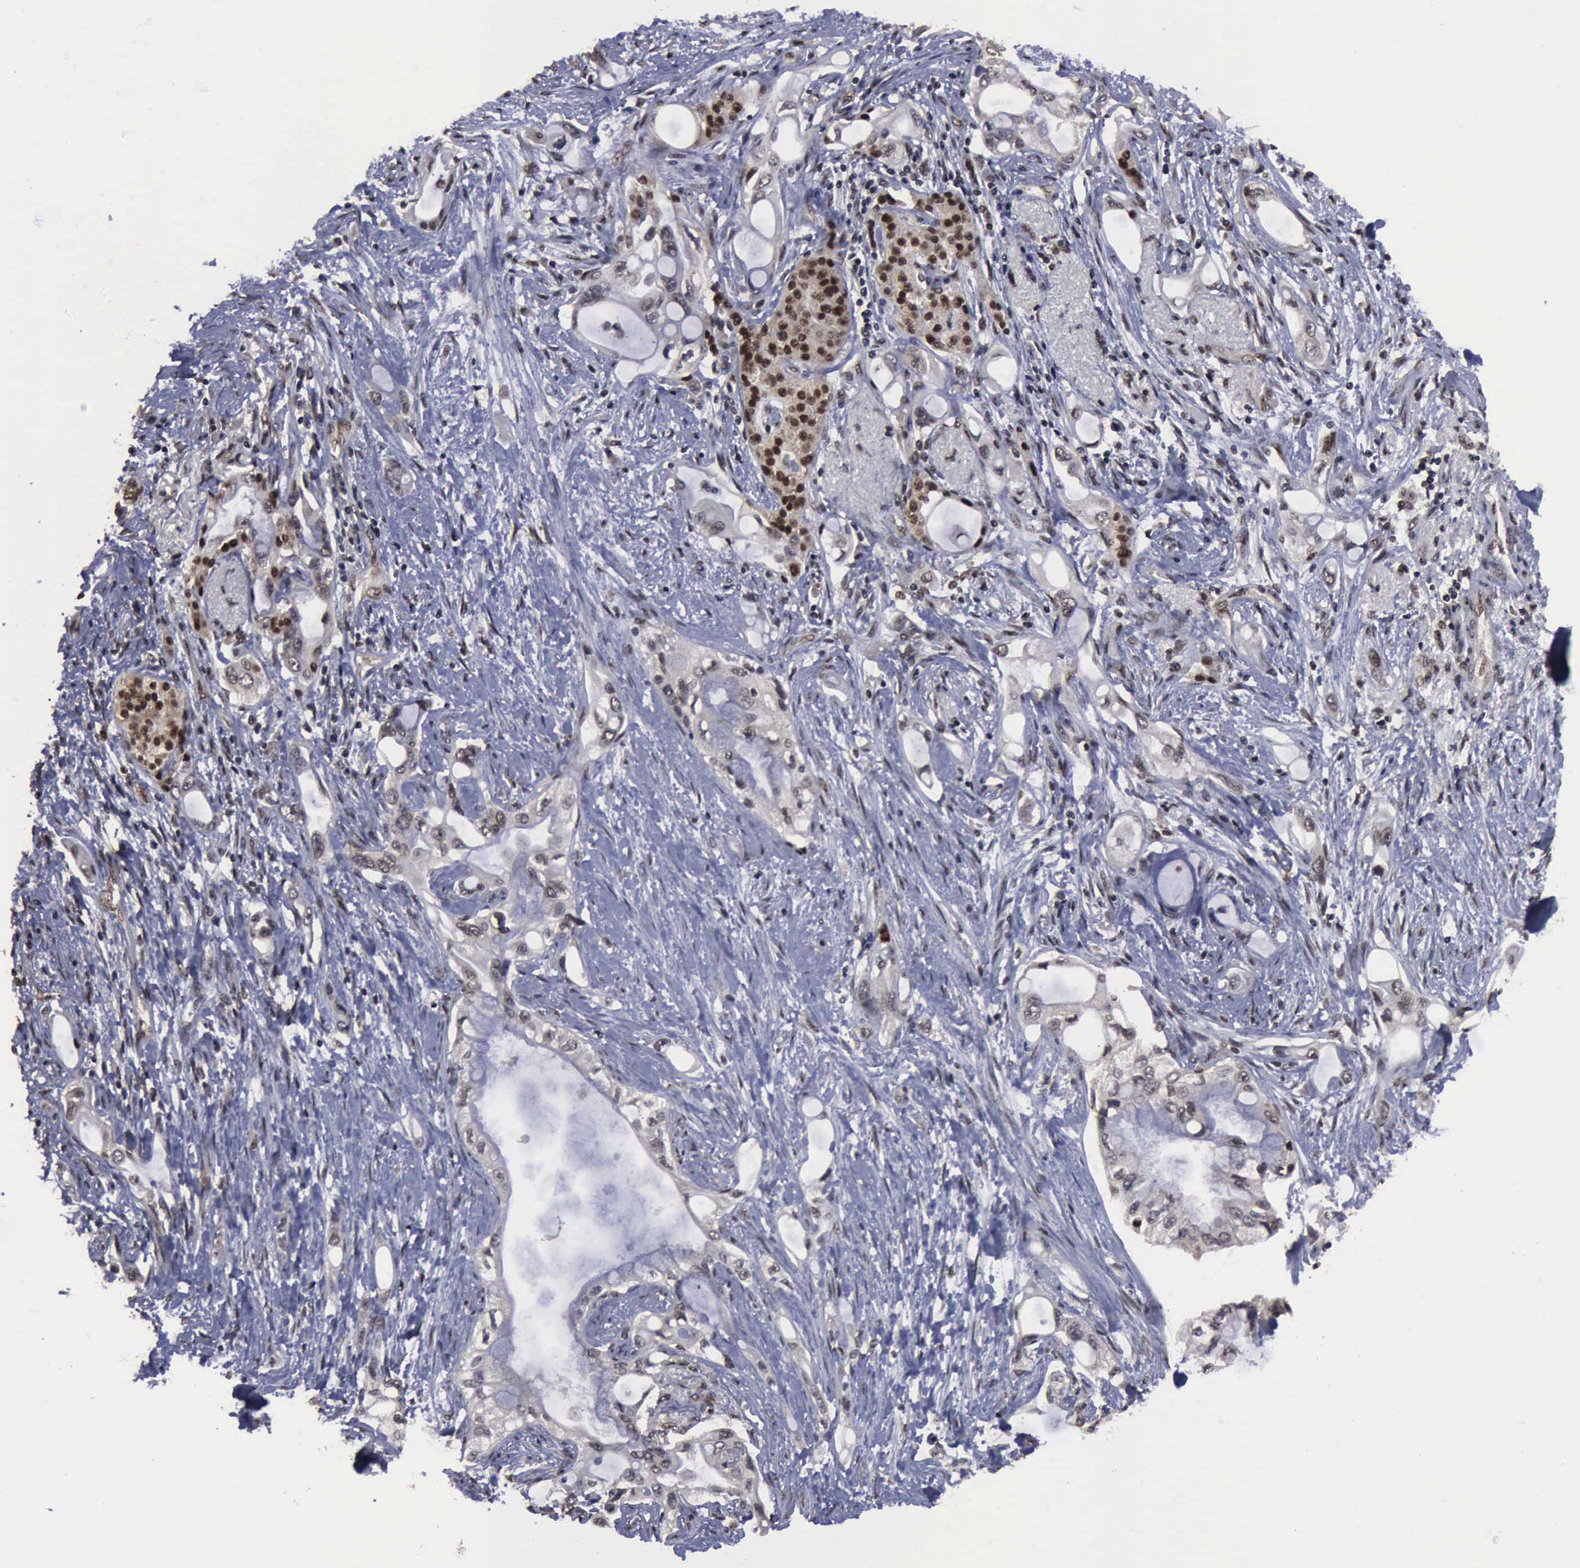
{"staining": {"intensity": "strong", "quantity": "25%-75%", "location": "cytoplasmic/membranous,nuclear"}, "tissue": "pancreatic cancer", "cell_type": "Tumor cells", "image_type": "cancer", "snomed": [{"axis": "morphology", "description": "Adenocarcinoma, NOS"}, {"axis": "topography", "description": "Pancreas"}], "caption": "Pancreatic adenocarcinoma stained with DAB (3,3'-diaminobenzidine) IHC reveals high levels of strong cytoplasmic/membranous and nuclear expression in about 25%-75% of tumor cells.", "gene": "RTCB", "patient": {"sex": "female", "age": 70}}